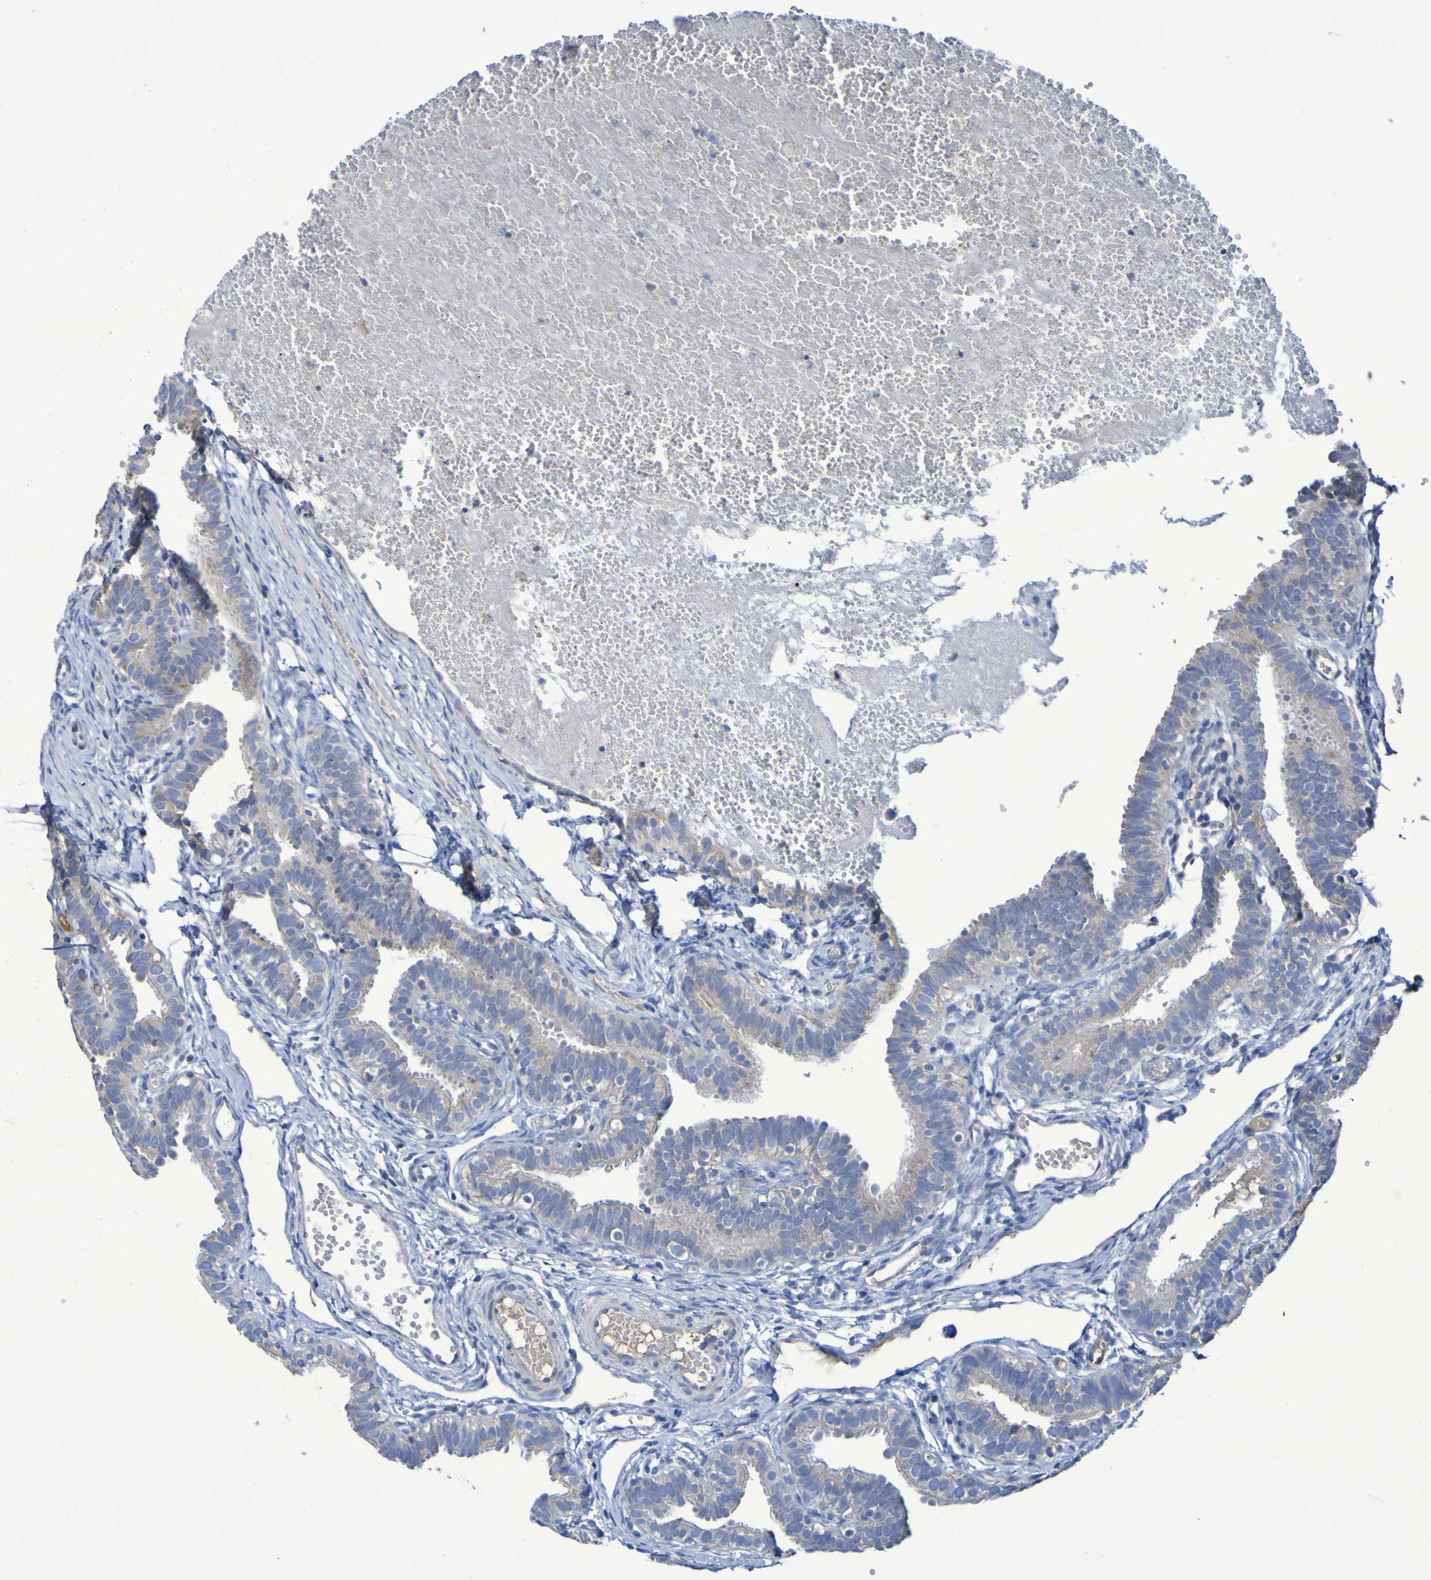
{"staining": {"intensity": "weak", "quantity": ">75%", "location": "cytoplasmic/membranous"}, "tissue": "fallopian tube", "cell_type": "Glandular cells", "image_type": "normal", "snomed": [{"axis": "morphology", "description": "Normal tissue, NOS"}, {"axis": "topography", "description": "Fallopian tube"}, {"axis": "topography", "description": "Placenta"}], "caption": "Glandular cells demonstrate low levels of weak cytoplasmic/membranous staining in about >75% of cells in normal fallopian tube.", "gene": "CNTN2", "patient": {"sex": "female", "age": 34}}